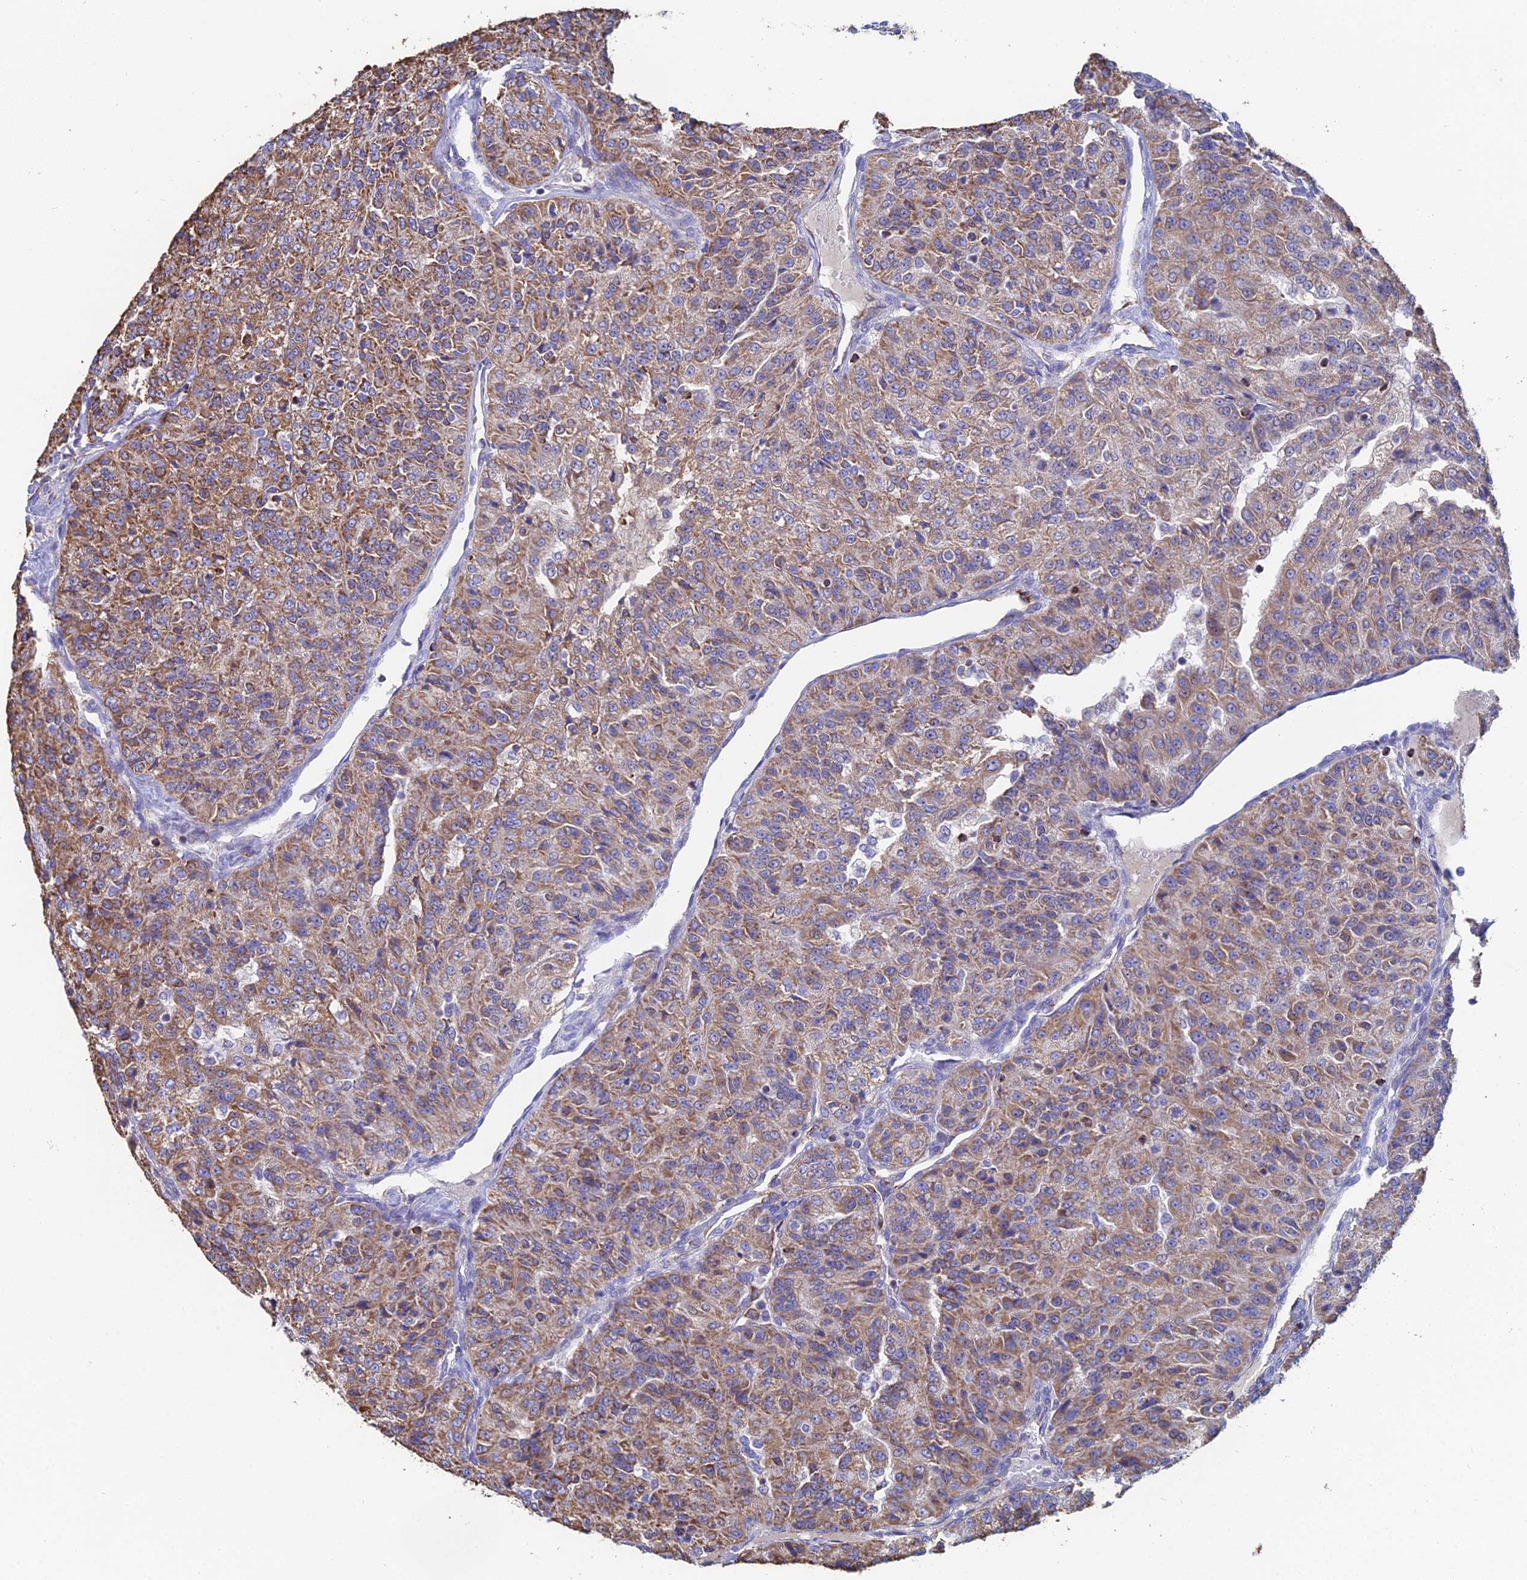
{"staining": {"intensity": "moderate", "quantity": ">75%", "location": "cytoplasmic/membranous"}, "tissue": "renal cancer", "cell_type": "Tumor cells", "image_type": "cancer", "snomed": [{"axis": "morphology", "description": "Adenocarcinoma, NOS"}, {"axis": "topography", "description": "Kidney"}], "caption": "Human renal cancer (adenocarcinoma) stained with a protein marker reveals moderate staining in tumor cells.", "gene": "SPOCK2", "patient": {"sex": "female", "age": 63}}